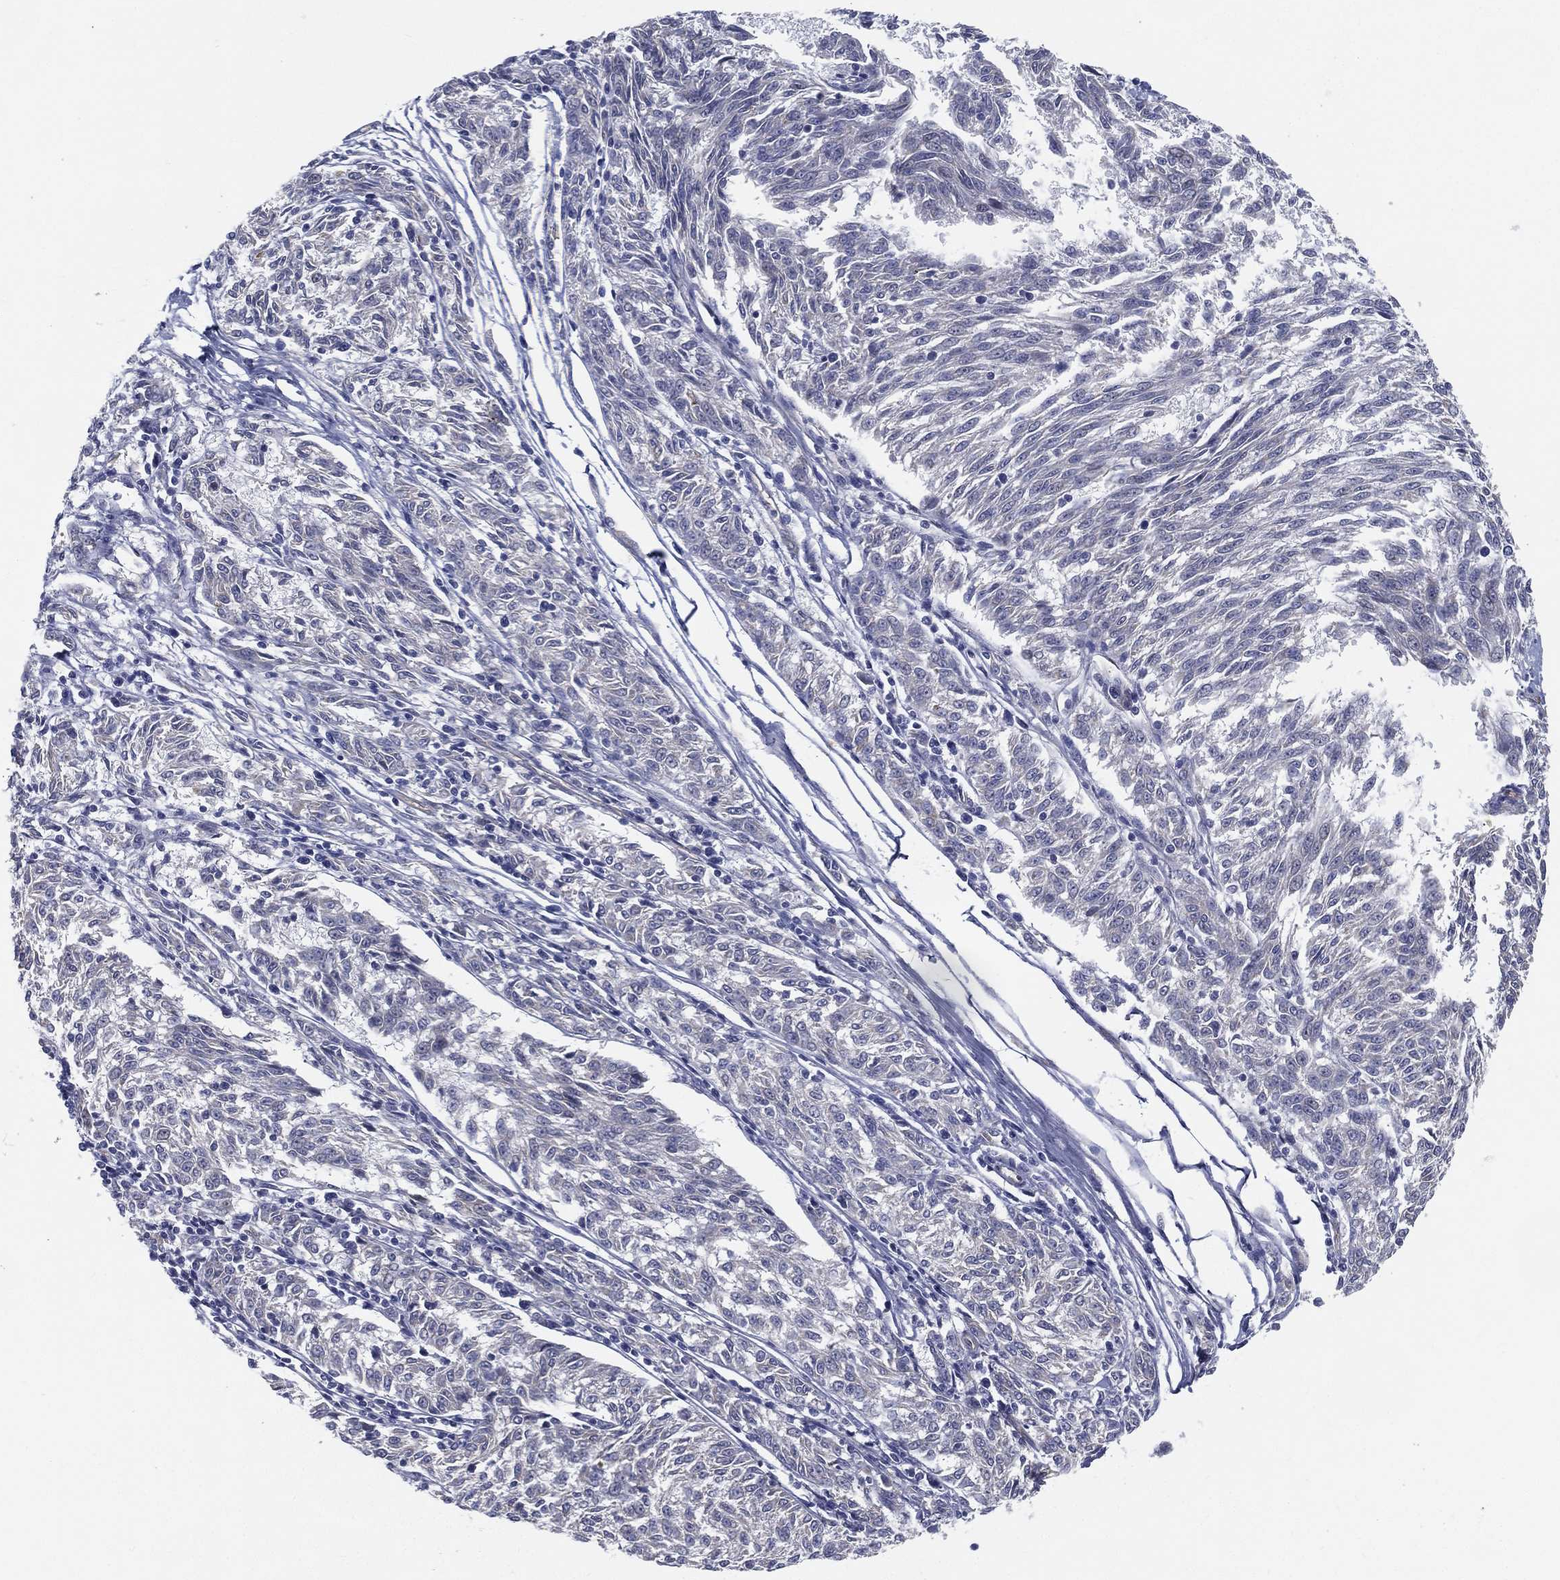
{"staining": {"intensity": "negative", "quantity": "none", "location": "none"}, "tissue": "melanoma", "cell_type": "Tumor cells", "image_type": "cancer", "snomed": [{"axis": "morphology", "description": "Malignant melanoma, NOS"}, {"axis": "topography", "description": "Skin"}], "caption": "A micrograph of melanoma stained for a protein displays no brown staining in tumor cells.", "gene": "LRRC56", "patient": {"sex": "female", "age": 72}}